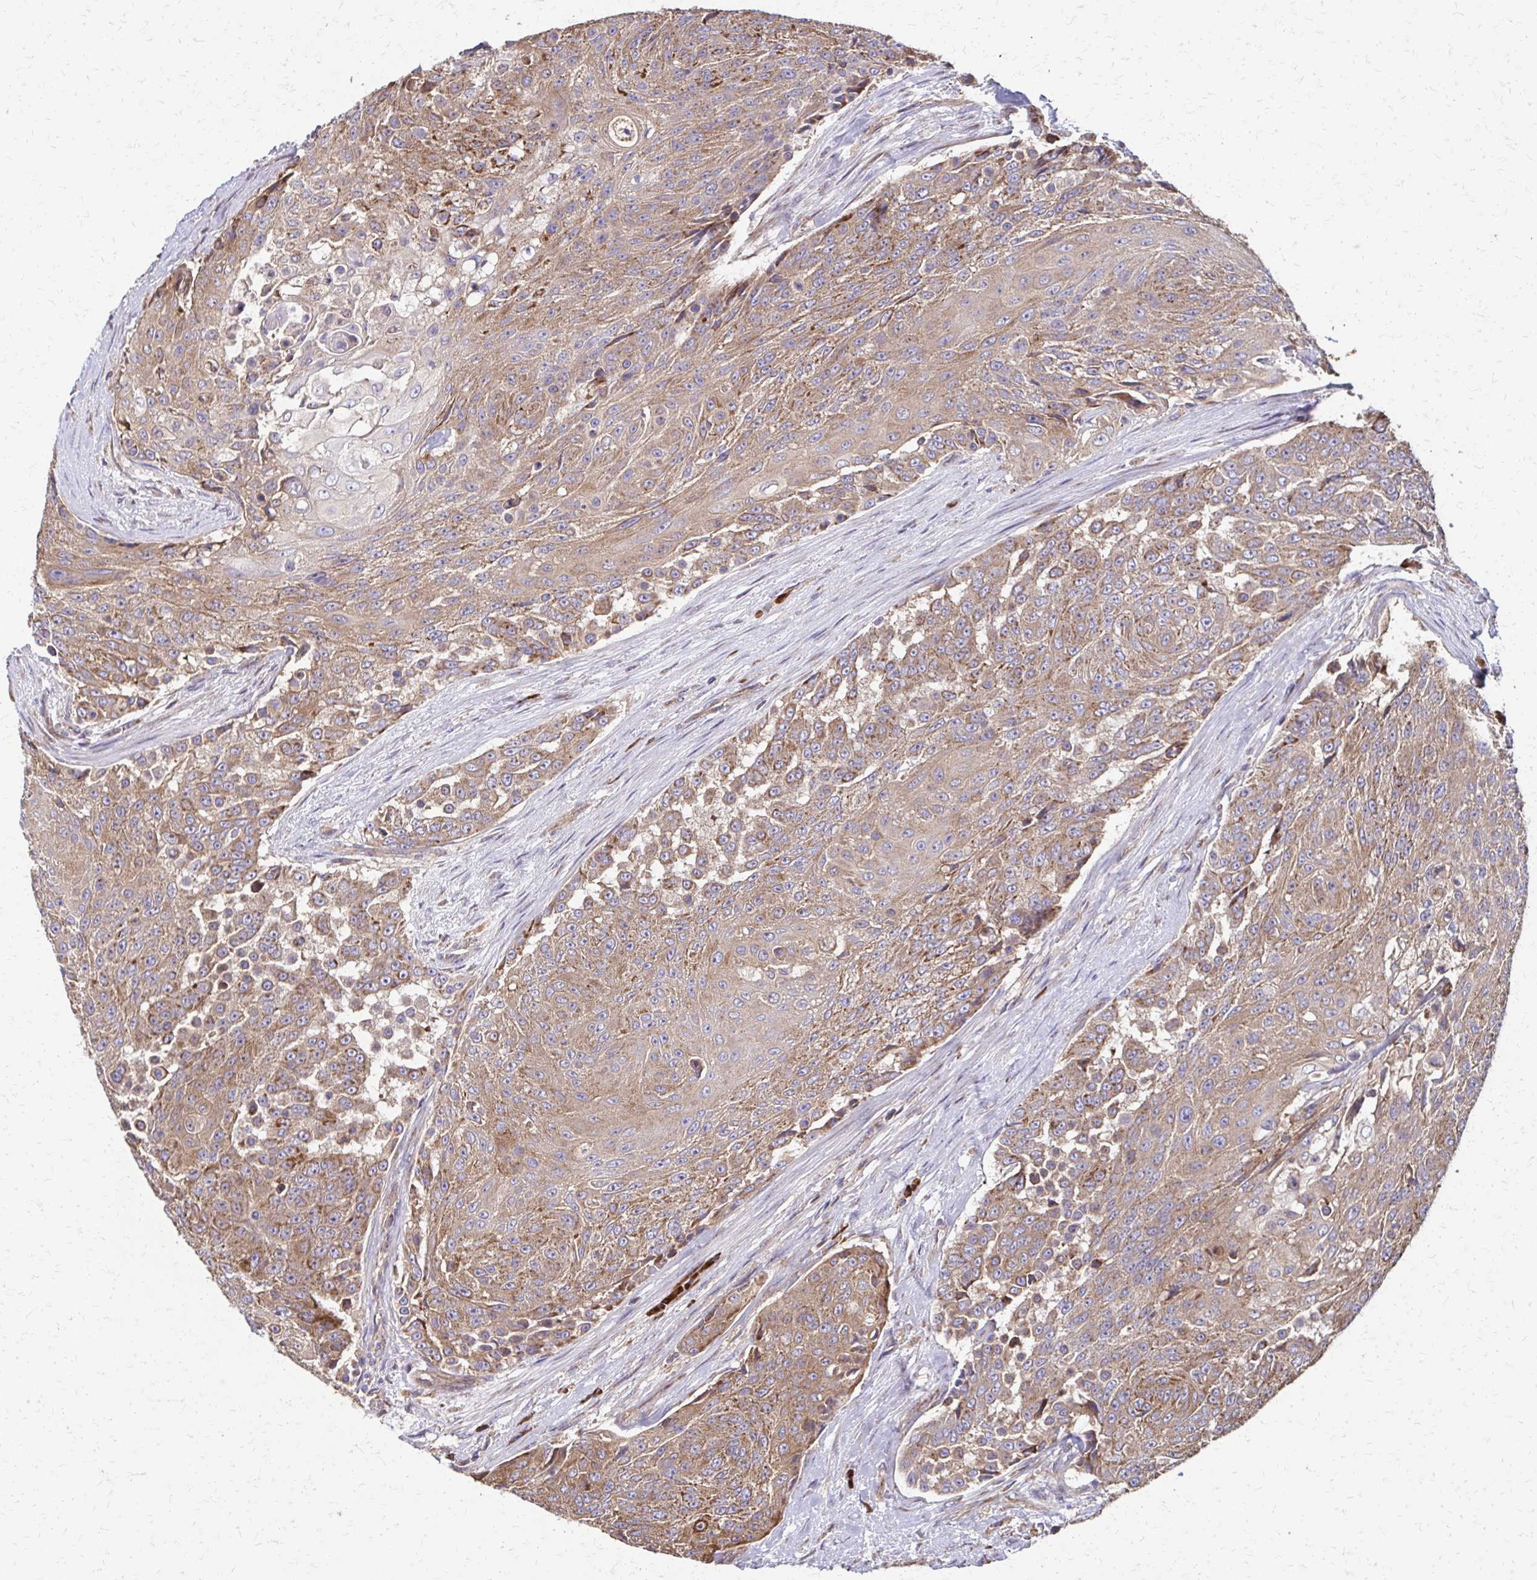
{"staining": {"intensity": "moderate", "quantity": ">75%", "location": "cytoplasmic/membranous"}, "tissue": "urothelial cancer", "cell_type": "Tumor cells", "image_type": "cancer", "snomed": [{"axis": "morphology", "description": "Urothelial carcinoma, High grade"}, {"axis": "topography", "description": "Urinary bladder"}], "caption": "The micrograph demonstrates staining of high-grade urothelial carcinoma, revealing moderate cytoplasmic/membranous protein staining (brown color) within tumor cells.", "gene": "EEF2", "patient": {"sex": "female", "age": 63}}